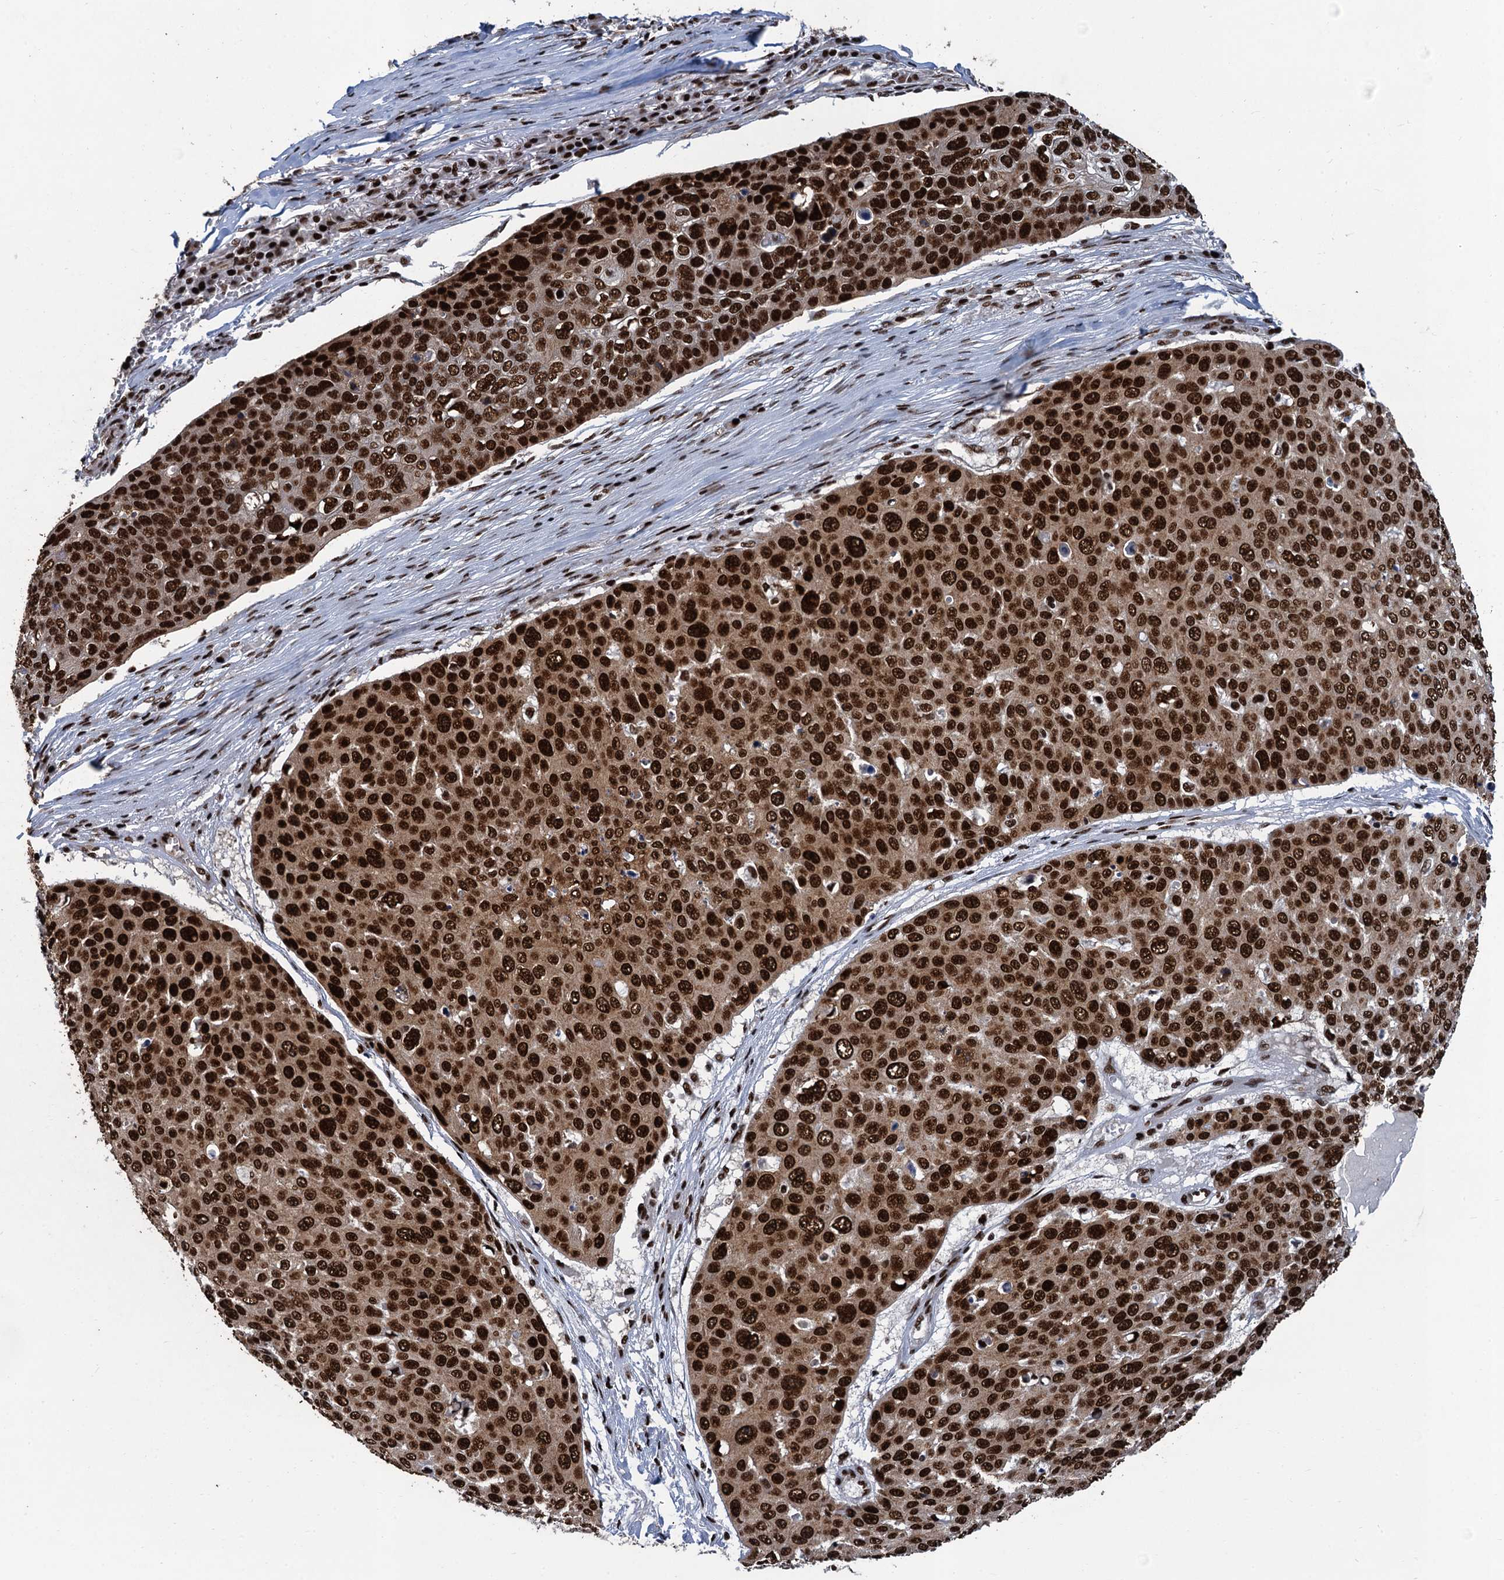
{"staining": {"intensity": "strong", "quantity": ">75%", "location": "cytoplasmic/membranous,nuclear"}, "tissue": "skin cancer", "cell_type": "Tumor cells", "image_type": "cancer", "snomed": [{"axis": "morphology", "description": "Squamous cell carcinoma, NOS"}, {"axis": "topography", "description": "Skin"}], "caption": "Protein expression analysis of human squamous cell carcinoma (skin) reveals strong cytoplasmic/membranous and nuclear expression in about >75% of tumor cells.", "gene": "PPP4R1", "patient": {"sex": "male", "age": 71}}